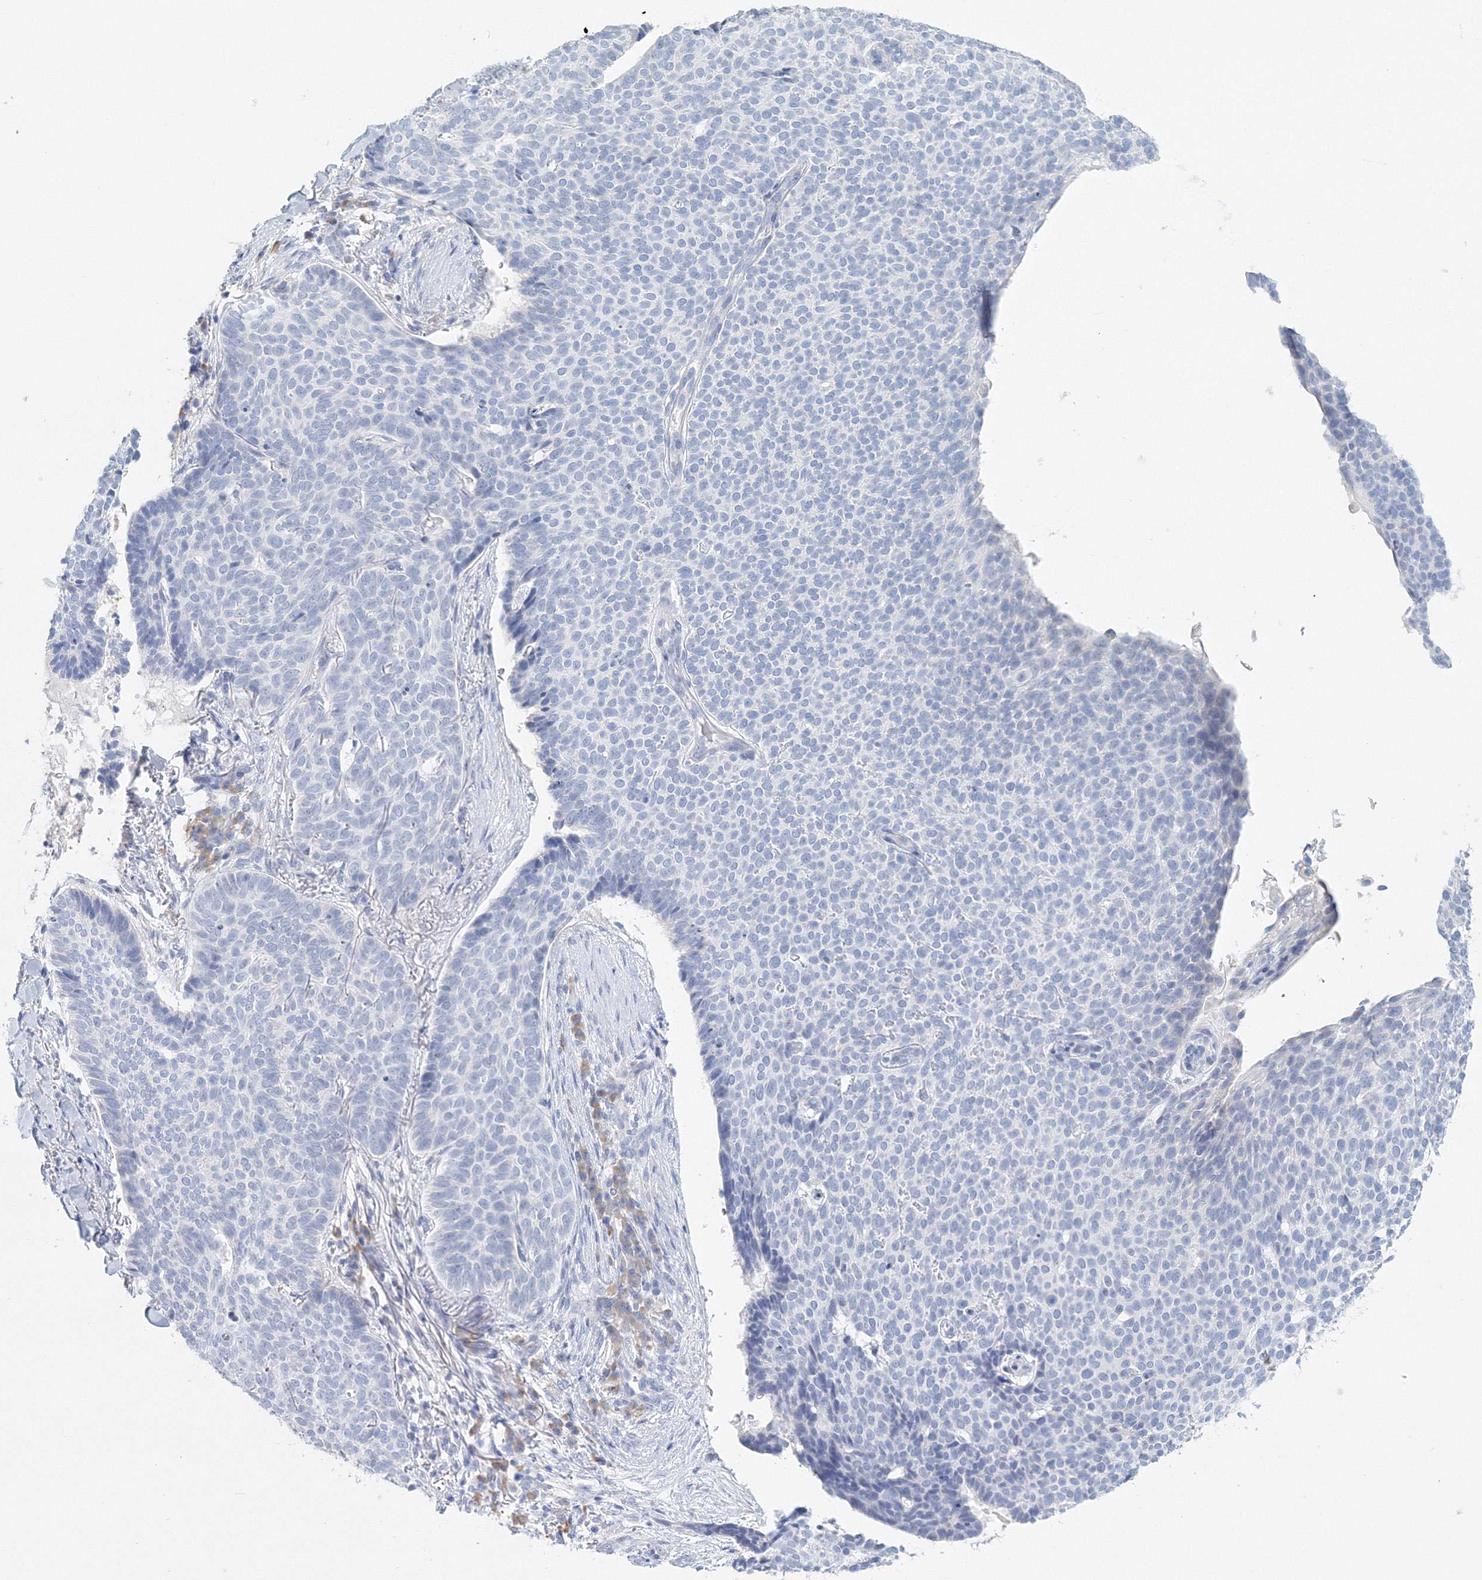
{"staining": {"intensity": "negative", "quantity": "none", "location": "none"}, "tissue": "skin cancer", "cell_type": "Tumor cells", "image_type": "cancer", "snomed": [{"axis": "morphology", "description": "Normal tissue, NOS"}, {"axis": "morphology", "description": "Basal cell carcinoma"}, {"axis": "topography", "description": "Skin"}], "caption": "IHC micrograph of neoplastic tissue: skin cancer (basal cell carcinoma) stained with DAB demonstrates no significant protein expression in tumor cells.", "gene": "VSIG1", "patient": {"sex": "male", "age": 50}}